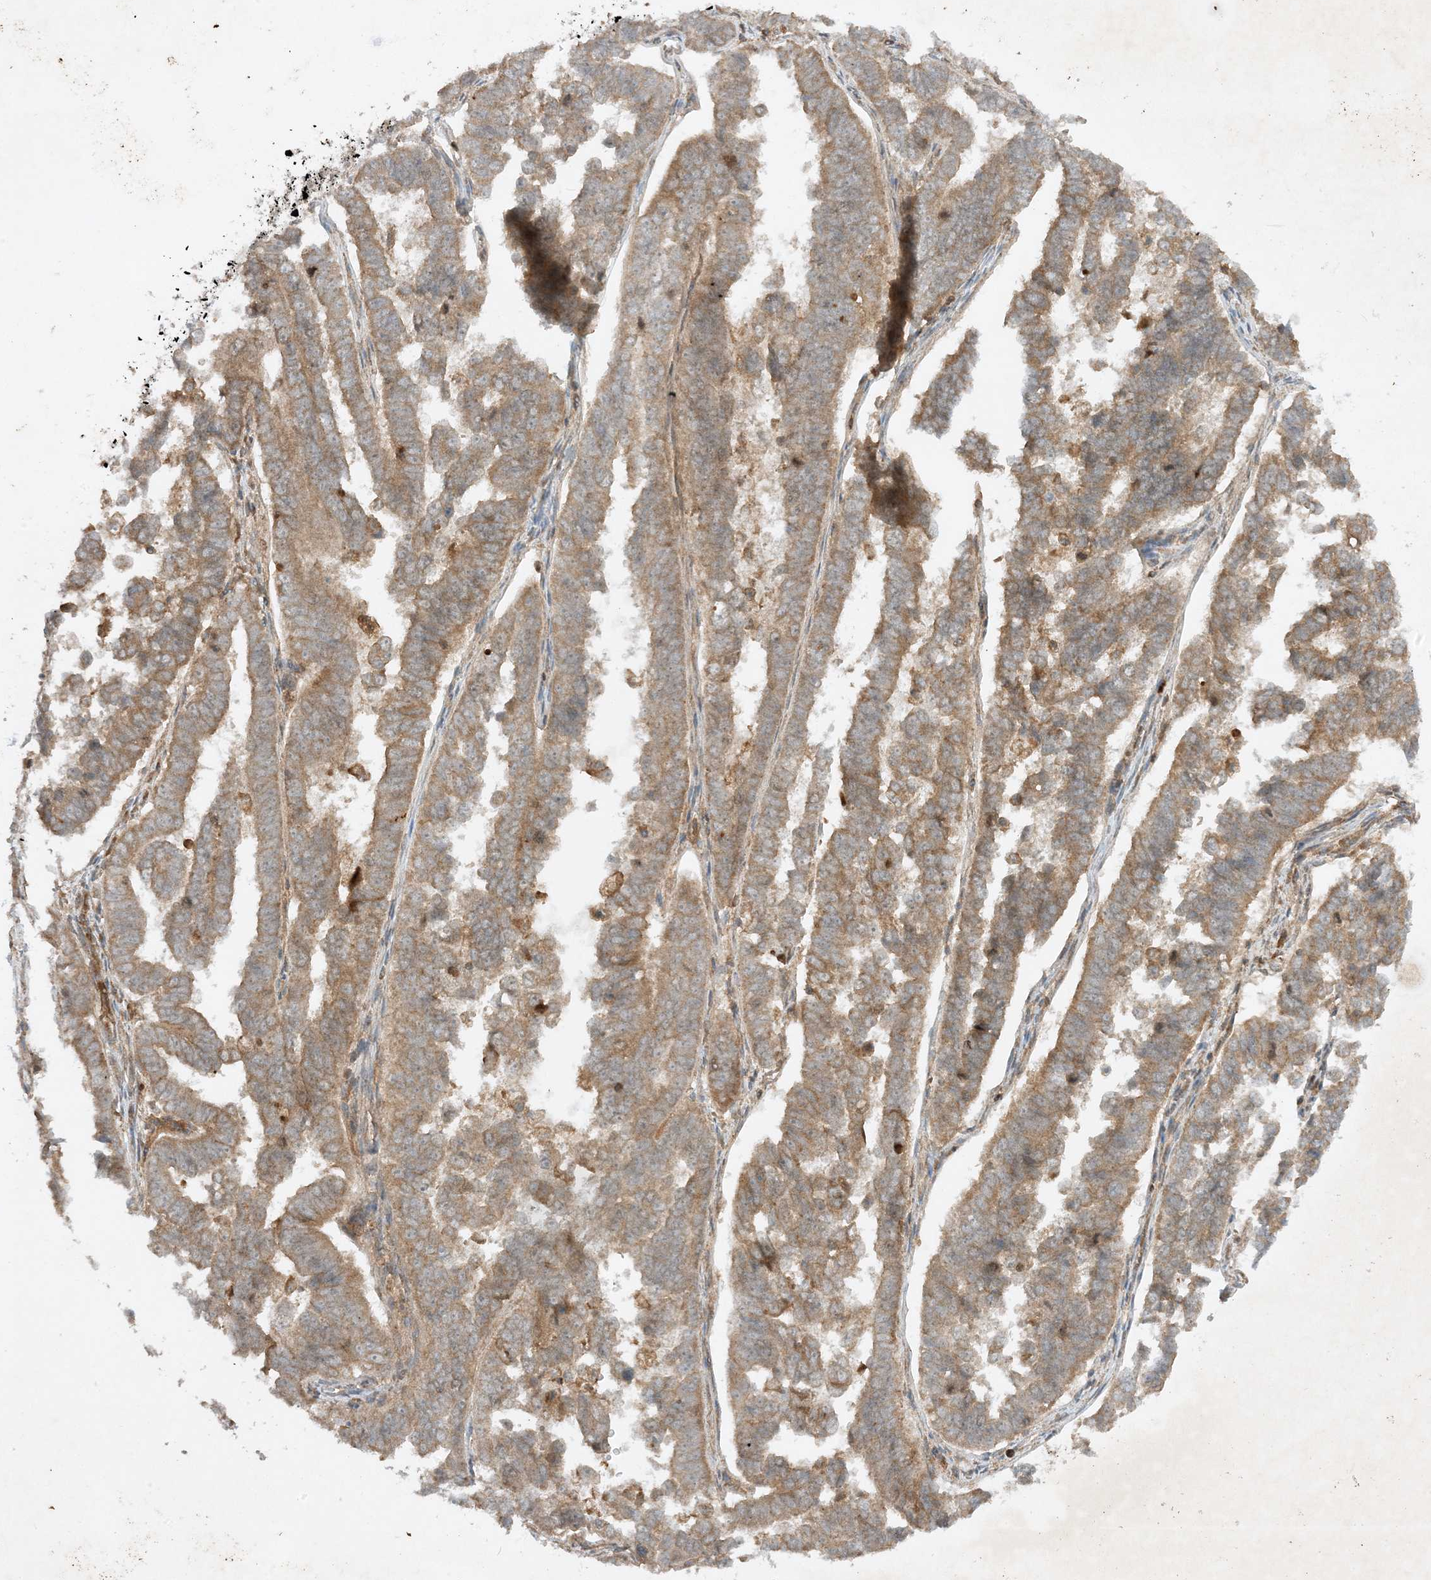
{"staining": {"intensity": "moderate", "quantity": ">75%", "location": "cytoplasmic/membranous"}, "tissue": "endometrial cancer", "cell_type": "Tumor cells", "image_type": "cancer", "snomed": [{"axis": "morphology", "description": "Adenocarcinoma, NOS"}, {"axis": "topography", "description": "Endometrium"}], "caption": "A brown stain labels moderate cytoplasmic/membranous positivity of a protein in adenocarcinoma (endometrial) tumor cells. The staining was performed using DAB (3,3'-diaminobenzidine), with brown indicating positive protein expression. Nuclei are stained blue with hematoxylin.", "gene": "XRN1", "patient": {"sex": "female", "age": 75}}